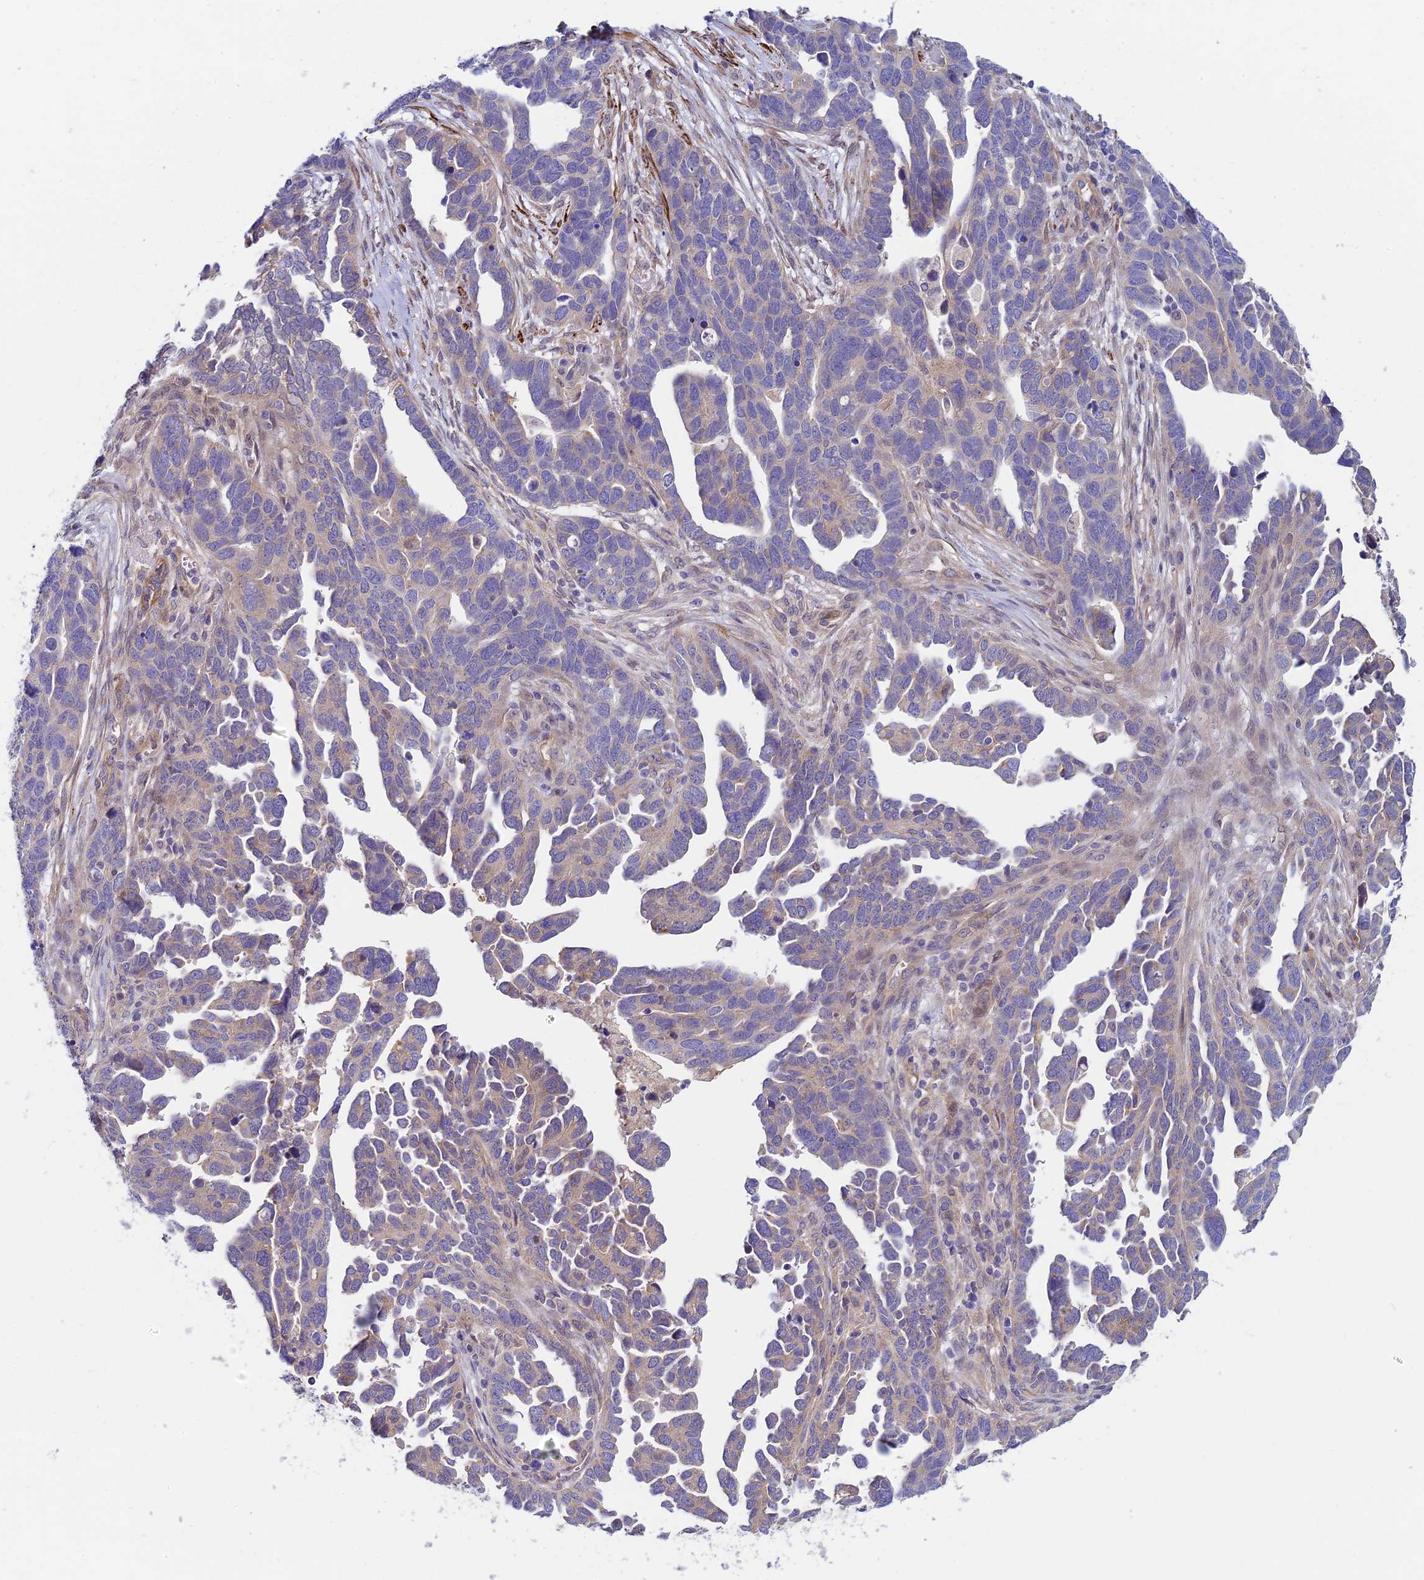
{"staining": {"intensity": "weak", "quantity": "<25%", "location": "cytoplasmic/membranous"}, "tissue": "ovarian cancer", "cell_type": "Tumor cells", "image_type": "cancer", "snomed": [{"axis": "morphology", "description": "Cystadenocarcinoma, serous, NOS"}, {"axis": "topography", "description": "Ovary"}], "caption": "This is a photomicrograph of immunohistochemistry (IHC) staining of serous cystadenocarcinoma (ovarian), which shows no staining in tumor cells.", "gene": "ANKRD50", "patient": {"sex": "female", "age": 54}}